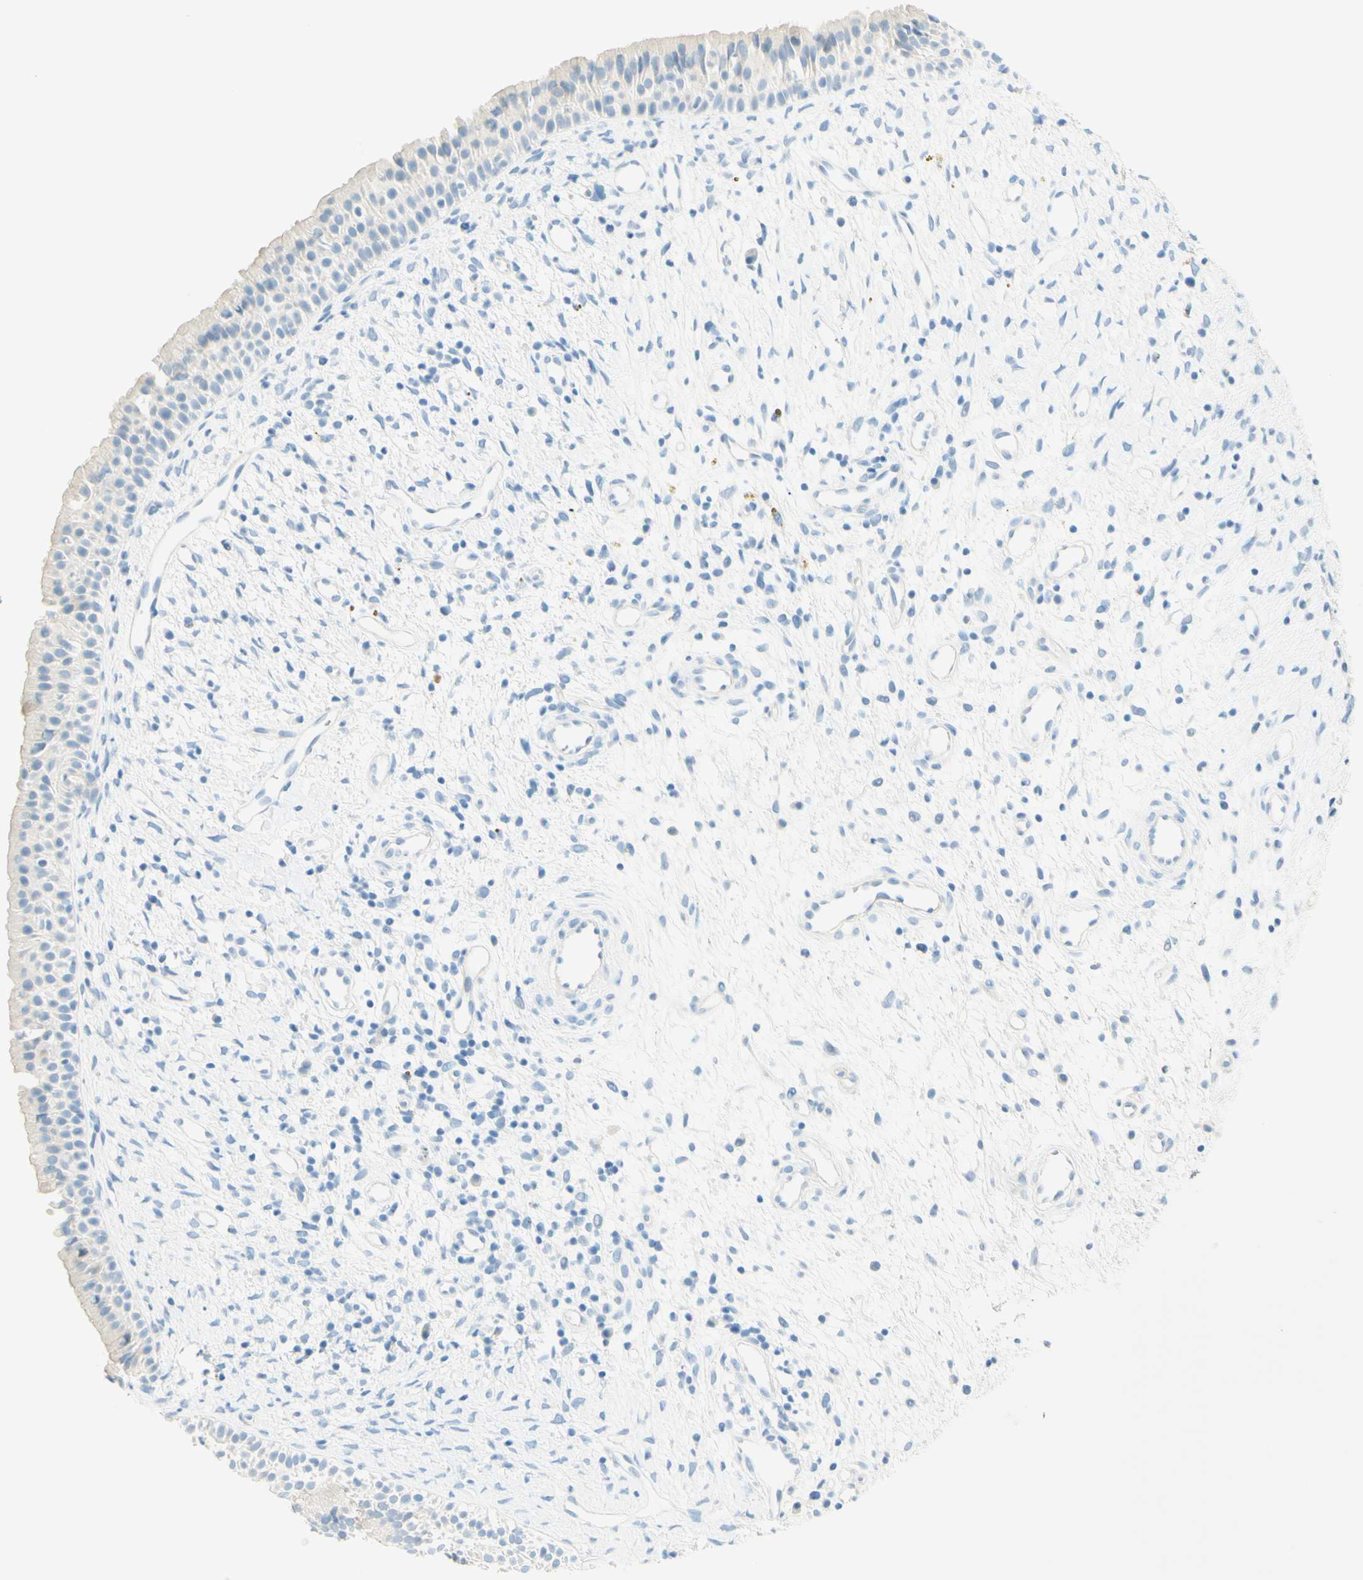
{"staining": {"intensity": "negative", "quantity": "none", "location": "none"}, "tissue": "nasopharynx", "cell_type": "Respiratory epithelial cells", "image_type": "normal", "snomed": [{"axis": "morphology", "description": "Normal tissue, NOS"}, {"axis": "topography", "description": "Nasopharynx"}], "caption": "A high-resolution photomicrograph shows IHC staining of normal nasopharynx, which reveals no significant staining in respiratory epithelial cells.", "gene": "TMEM132D", "patient": {"sex": "male", "age": 22}}